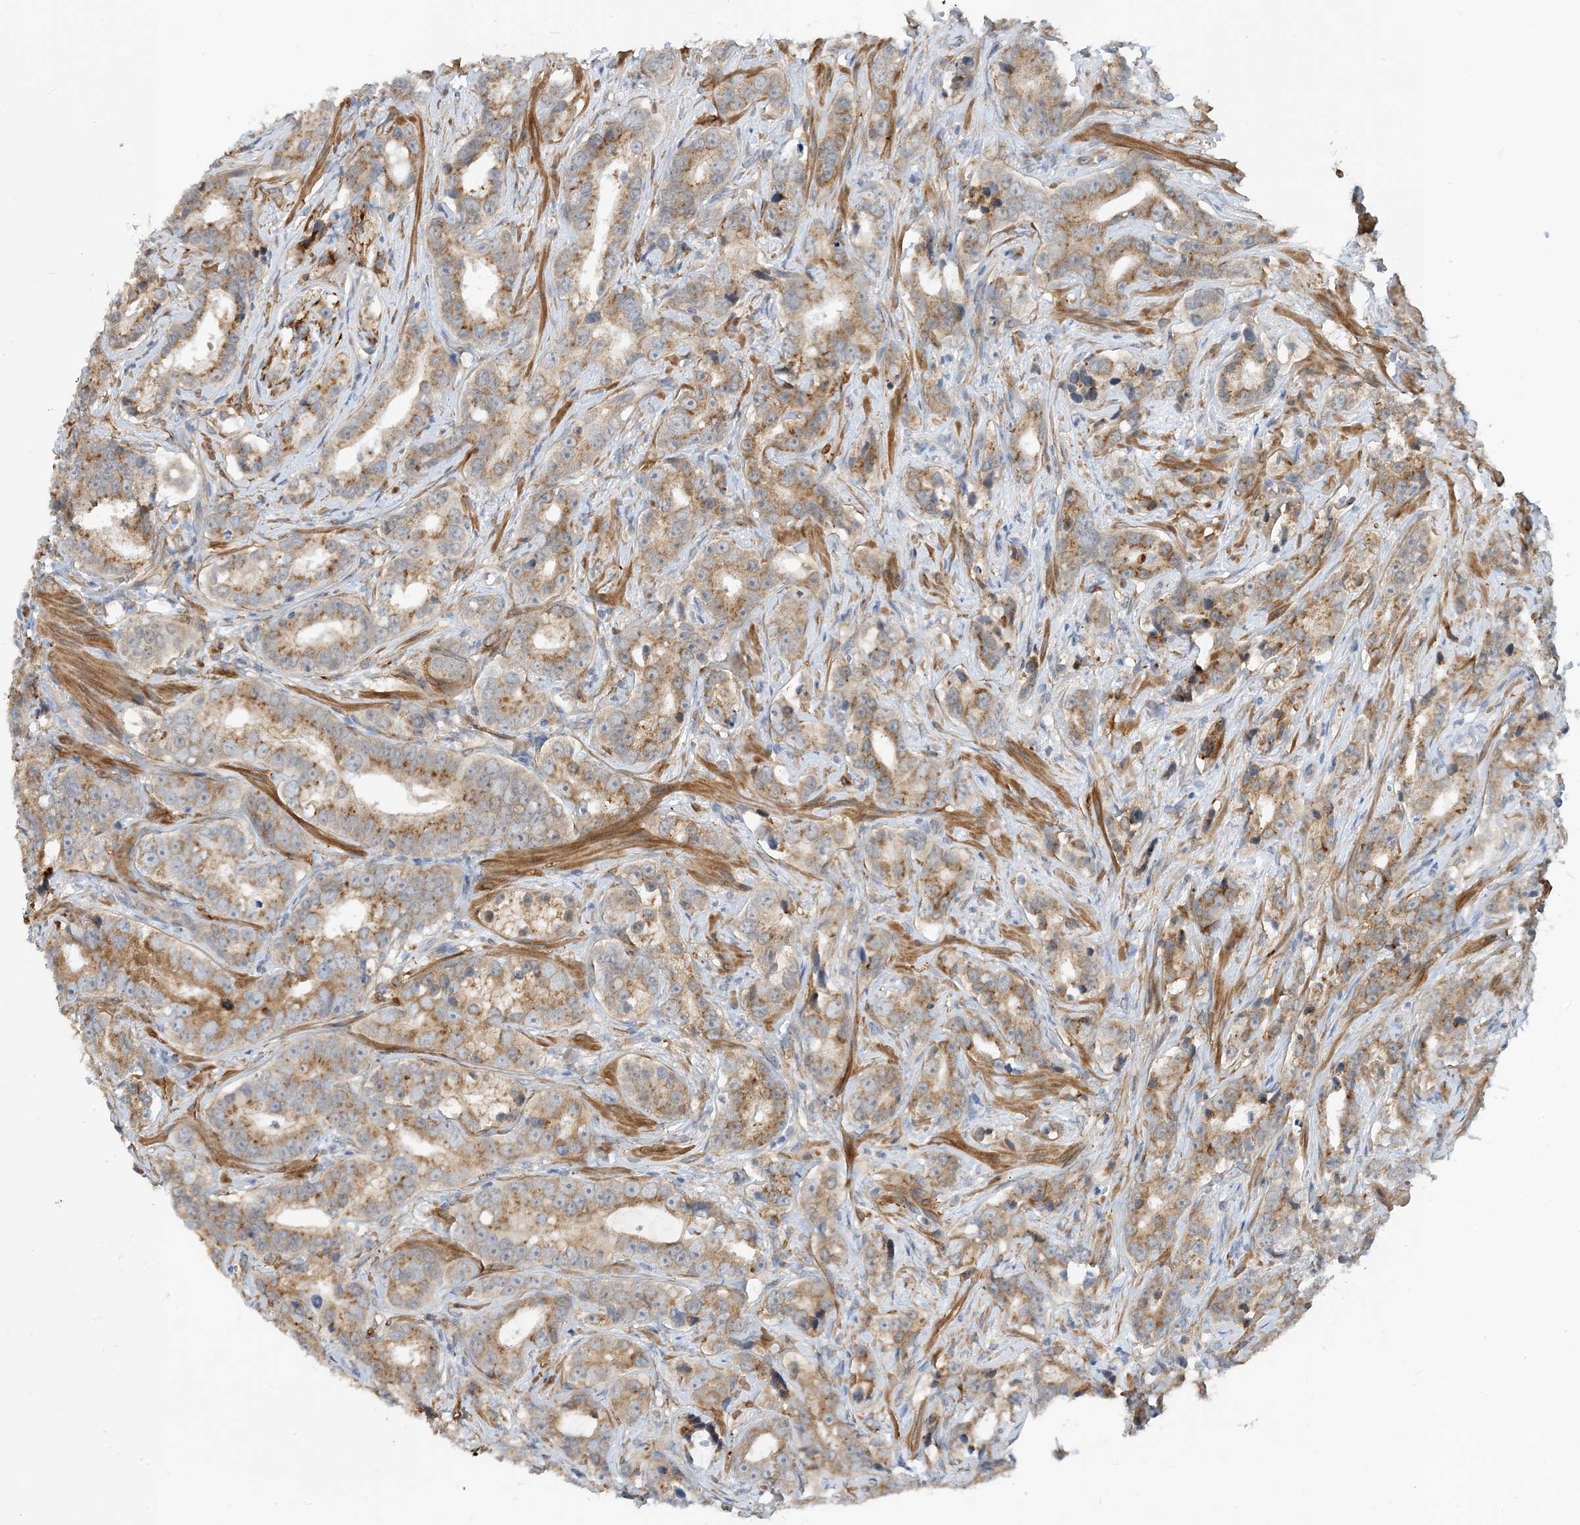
{"staining": {"intensity": "moderate", "quantity": ">75%", "location": "cytoplasmic/membranous"}, "tissue": "prostate cancer", "cell_type": "Tumor cells", "image_type": "cancer", "snomed": [{"axis": "morphology", "description": "Adenocarcinoma, High grade"}, {"axis": "topography", "description": "Prostate"}], "caption": "Immunohistochemical staining of human prostate cancer (high-grade adenocarcinoma) reveals medium levels of moderate cytoplasmic/membranous expression in about >75% of tumor cells. The staining was performed using DAB (3,3'-diaminobenzidine), with brown indicating positive protein expression. Nuclei are stained blue with hematoxylin.", "gene": "EIF2A", "patient": {"sex": "male", "age": 62}}